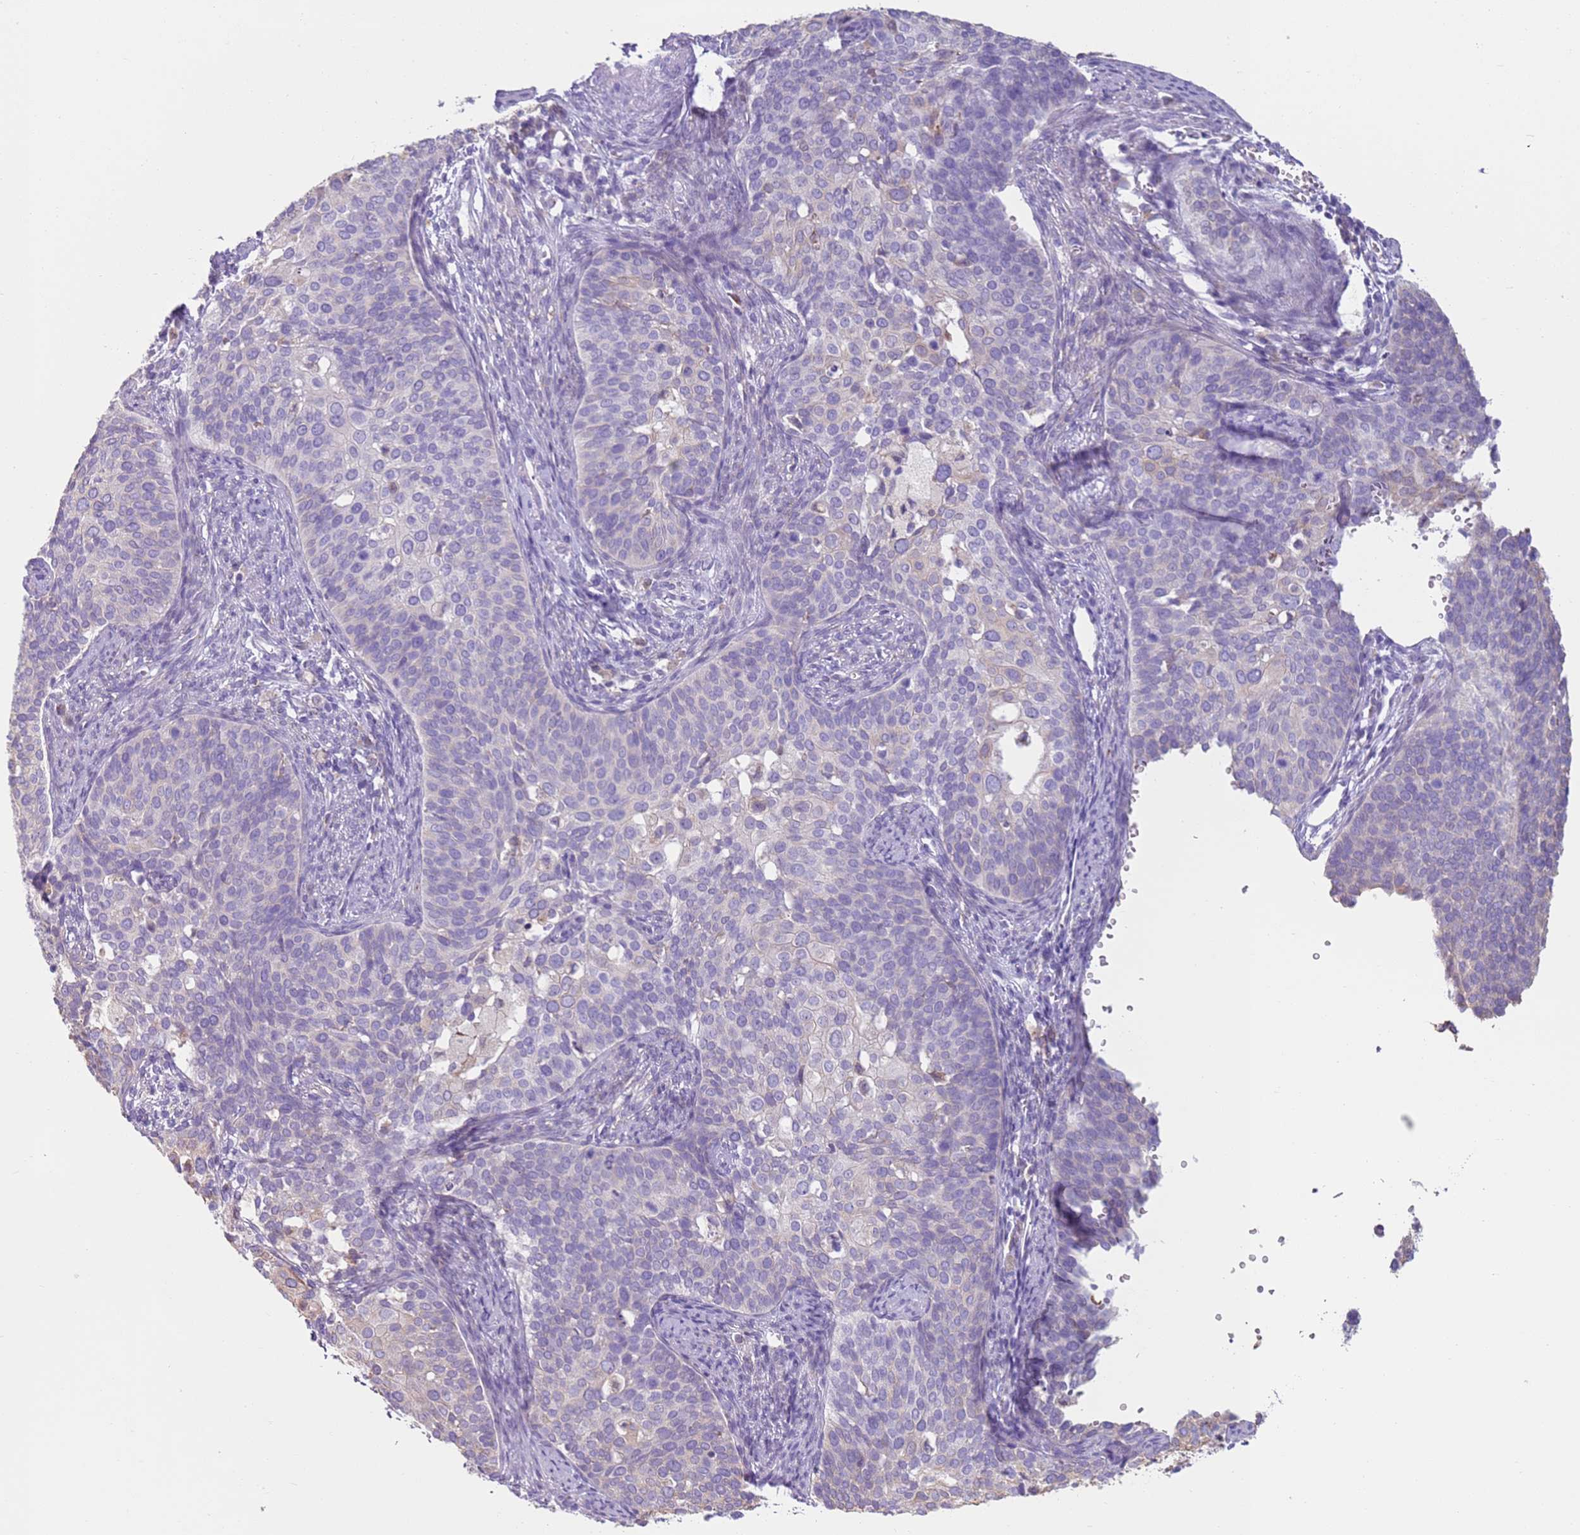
{"staining": {"intensity": "weak", "quantity": "<25%", "location": "cytoplasmic/membranous"}, "tissue": "cervical cancer", "cell_type": "Tumor cells", "image_type": "cancer", "snomed": [{"axis": "morphology", "description": "Squamous cell carcinoma, NOS"}, {"axis": "topography", "description": "Cervix"}], "caption": "There is no significant positivity in tumor cells of squamous cell carcinoma (cervical).", "gene": "OAF", "patient": {"sex": "female", "age": 44}}